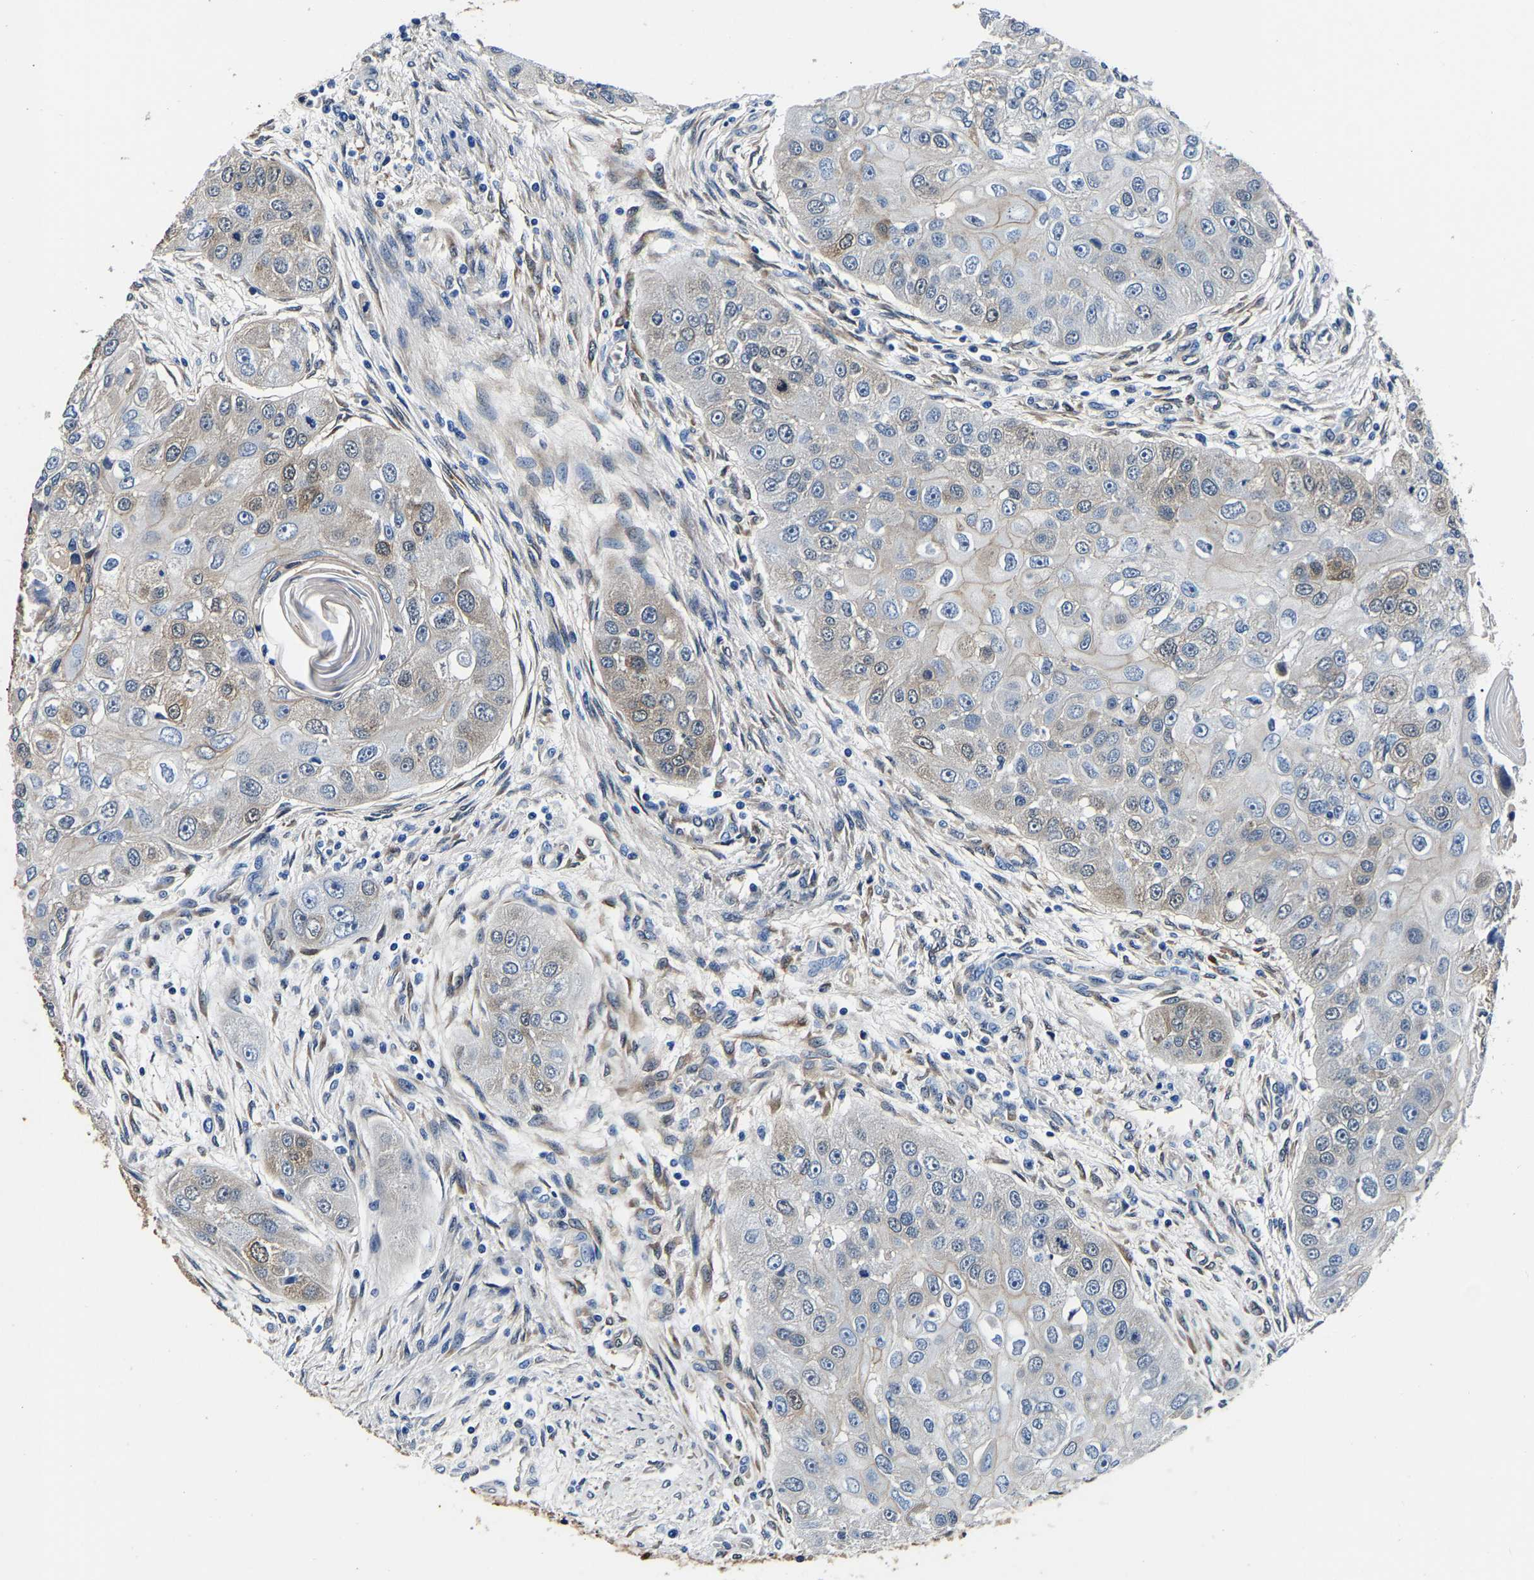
{"staining": {"intensity": "moderate", "quantity": "<25%", "location": "cytoplasmic/membranous"}, "tissue": "head and neck cancer", "cell_type": "Tumor cells", "image_type": "cancer", "snomed": [{"axis": "morphology", "description": "Normal tissue, NOS"}, {"axis": "morphology", "description": "Squamous cell carcinoma, NOS"}, {"axis": "topography", "description": "Skeletal muscle"}, {"axis": "topography", "description": "Head-Neck"}], "caption": "Tumor cells exhibit moderate cytoplasmic/membranous staining in approximately <25% of cells in squamous cell carcinoma (head and neck).", "gene": "S100A13", "patient": {"sex": "male", "age": 51}}